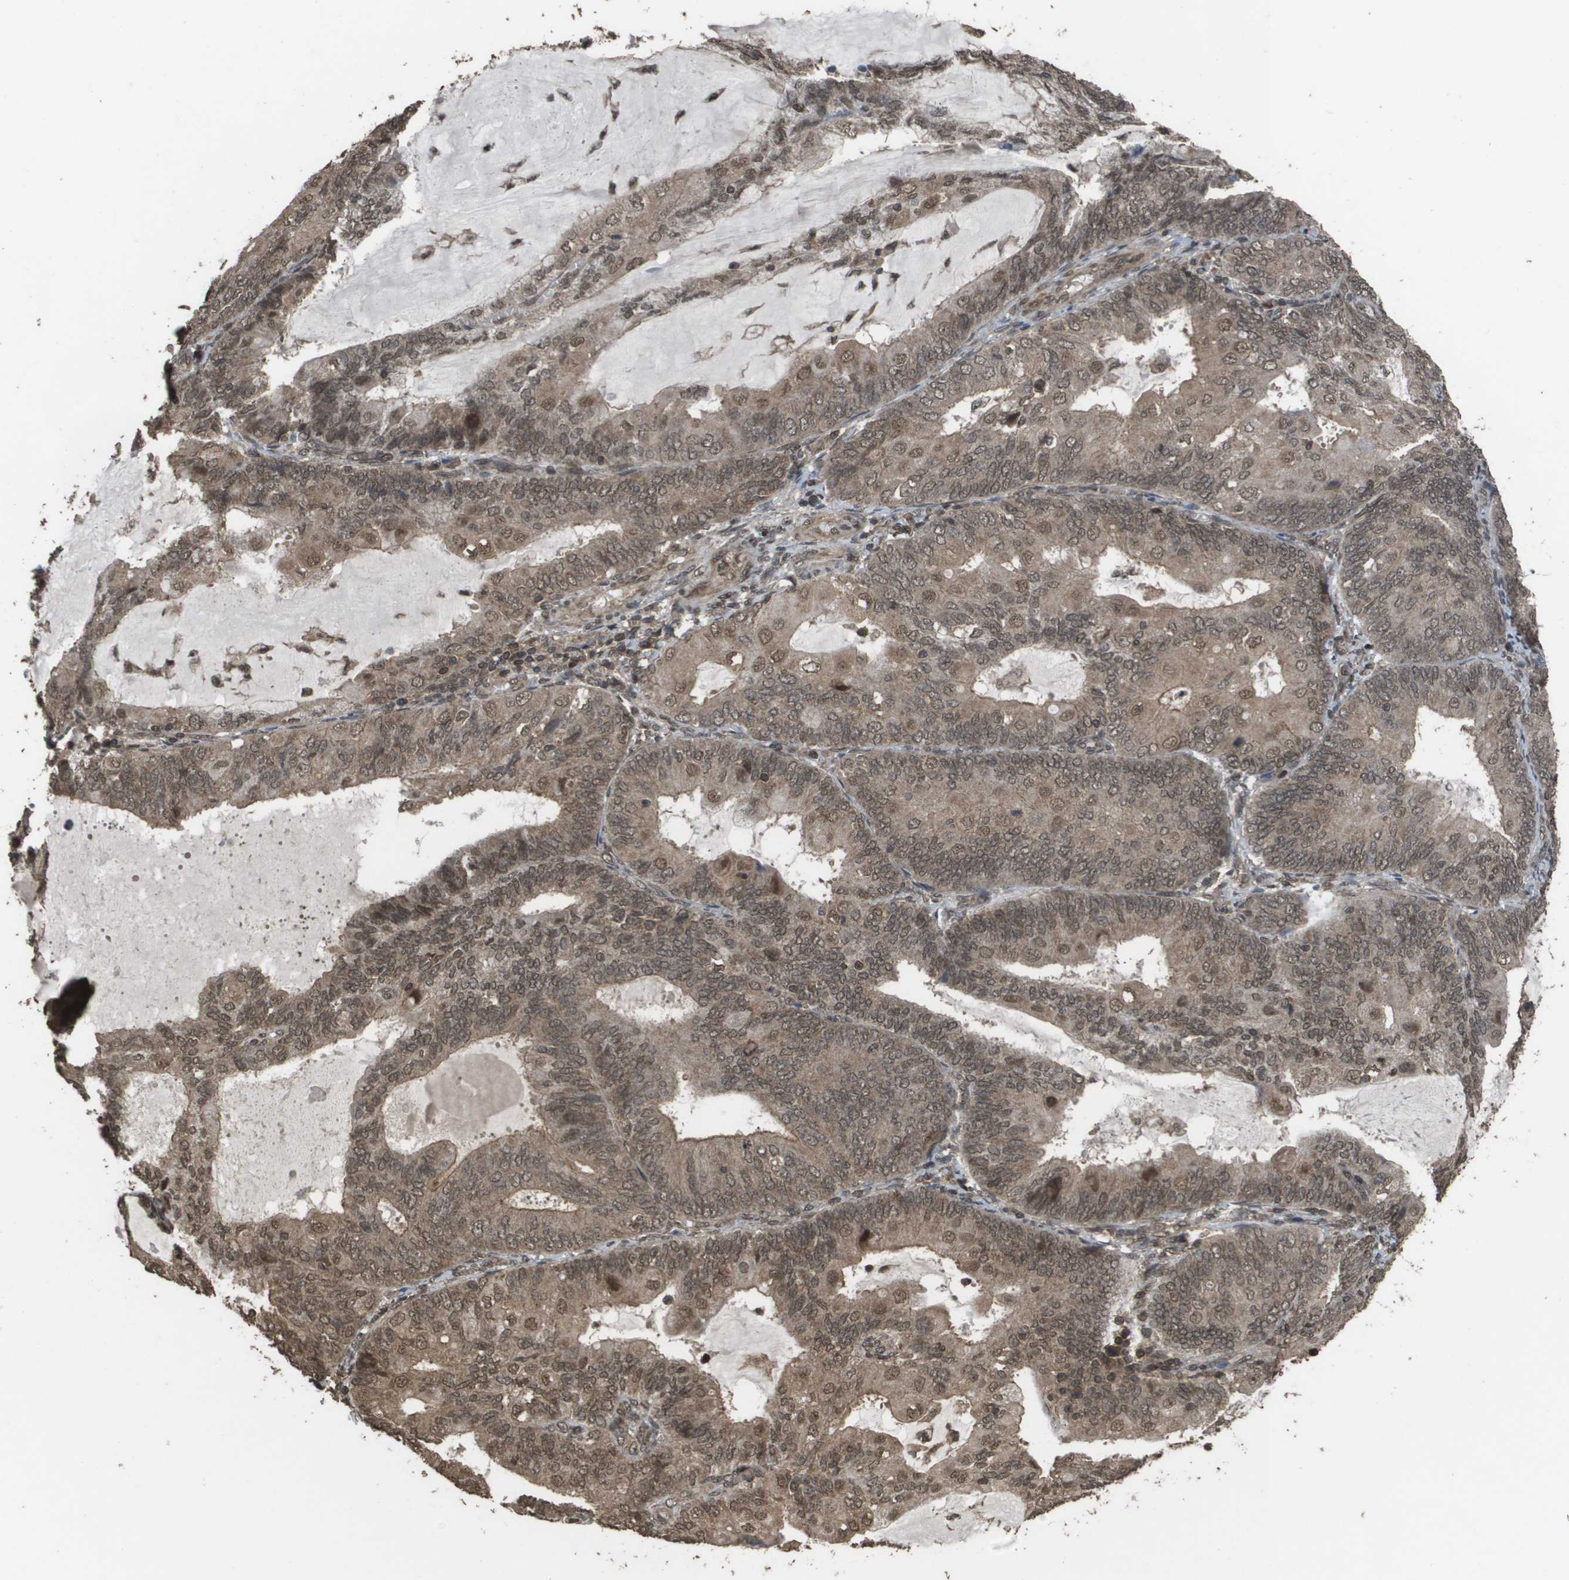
{"staining": {"intensity": "moderate", "quantity": ">75%", "location": "cytoplasmic/membranous,nuclear"}, "tissue": "endometrial cancer", "cell_type": "Tumor cells", "image_type": "cancer", "snomed": [{"axis": "morphology", "description": "Adenocarcinoma, NOS"}, {"axis": "topography", "description": "Endometrium"}], "caption": "Immunohistochemistry image of neoplastic tissue: human endometrial adenocarcinoma stained using immunohistochemistry reveals medium levels of moderate protein expression localized specifically in the cytoplasmic/membranous and nuclear of tumor cells, appearing as a cytoplasmic/membranous and nuclear brown color.", "gene": "AXIN2", "patient": {"sex": "female", "age": 81}}